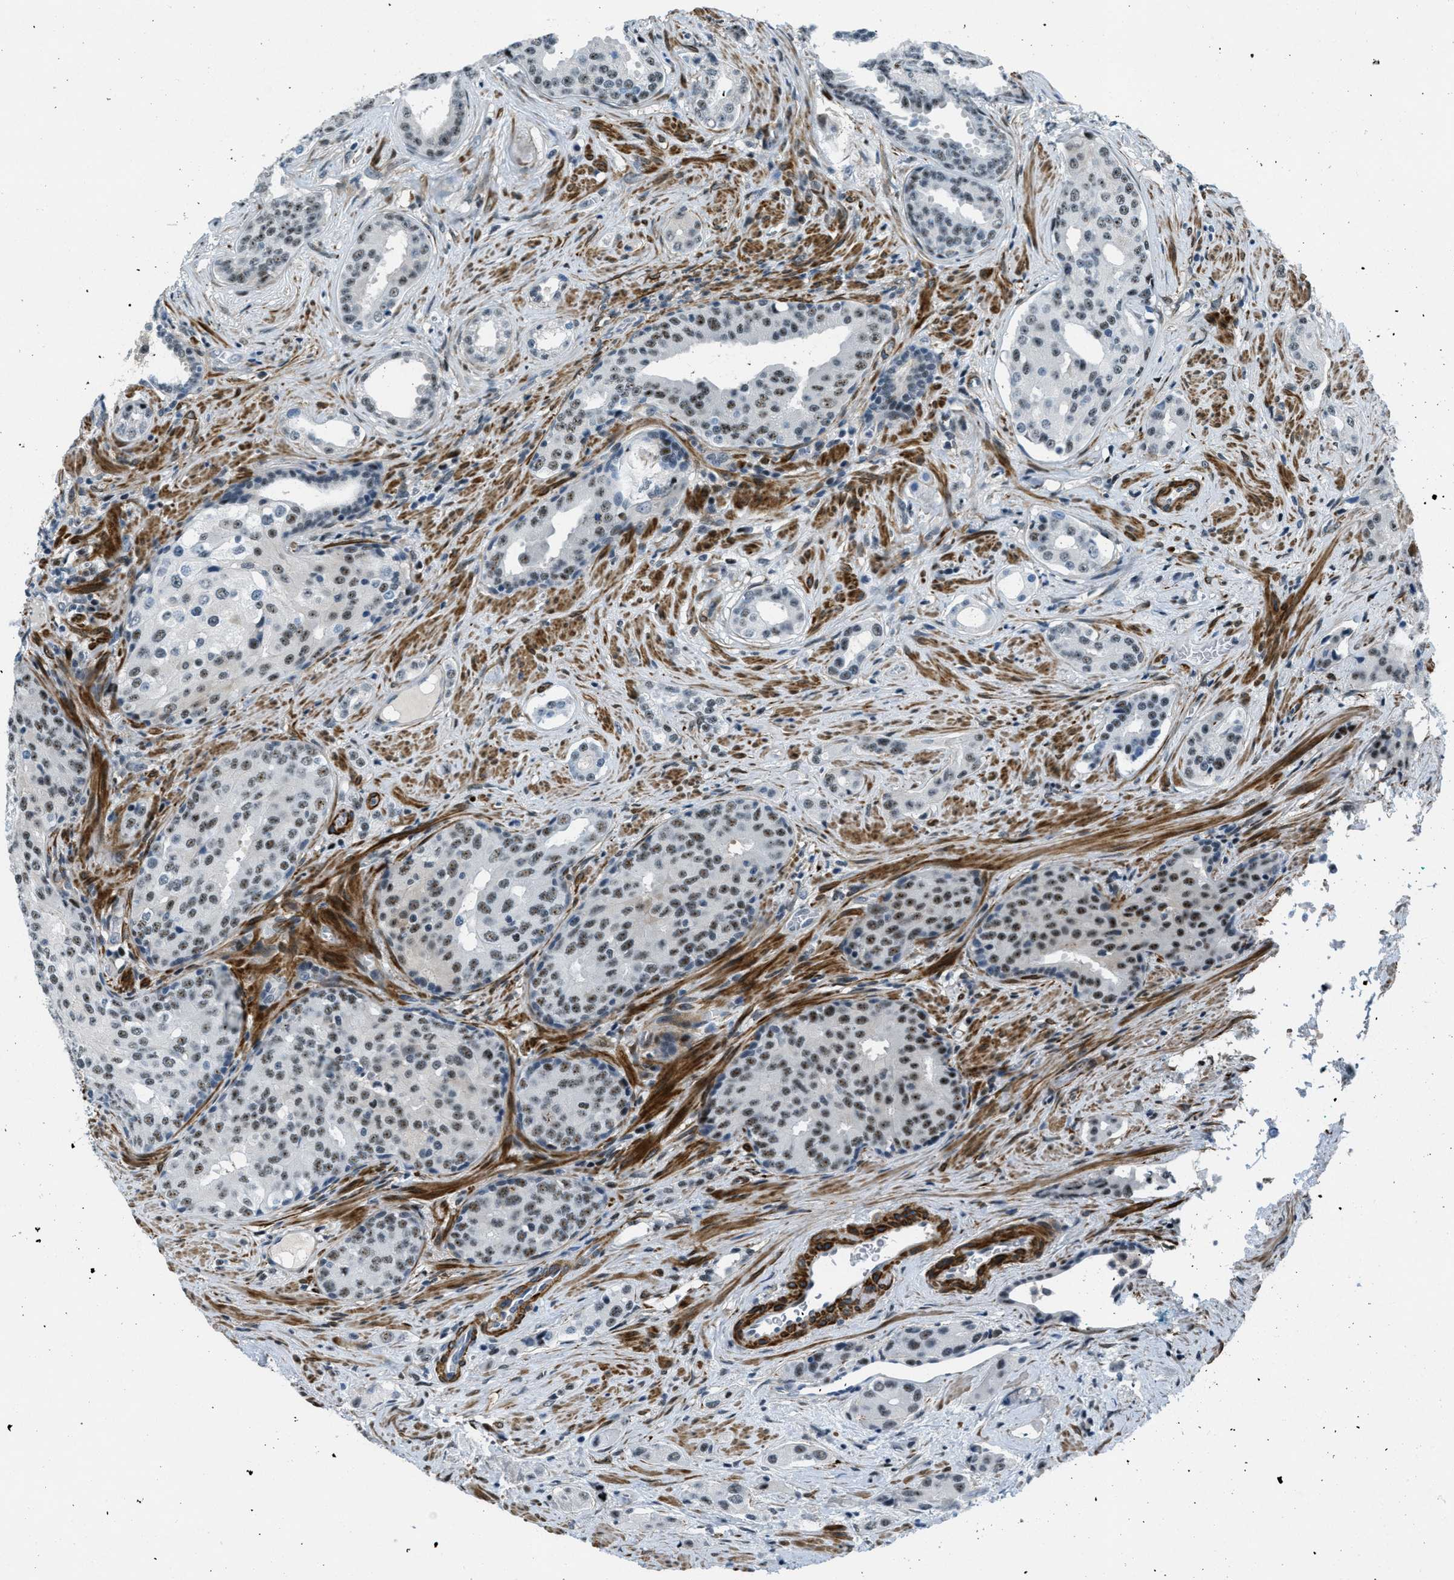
{"staining": {"intensity": "moderate", "quantity": "25%-75%", "location": "nuclear"}, "tissue": "prostate cancer", "cell_type": "Tumor cells", "image_type": "cancer", "snomed": [{"axis": "morphology", "description": "Adenocarcinoma, High grade"}, {"axis": "topography", "description": "Prostate"}], "caption": "A high-resolution photomicrograph shows IHC staining of prostate cancer (adenocarcinoma (high-grade)), which displays moderate nuclear positivity in approximately 25%-75% of tumor cells. The protein is shown in brown color, while the nuclei are stained blue.", "gene": "ZDHHC23", "patient": {"sex": "male", "age": 71}}